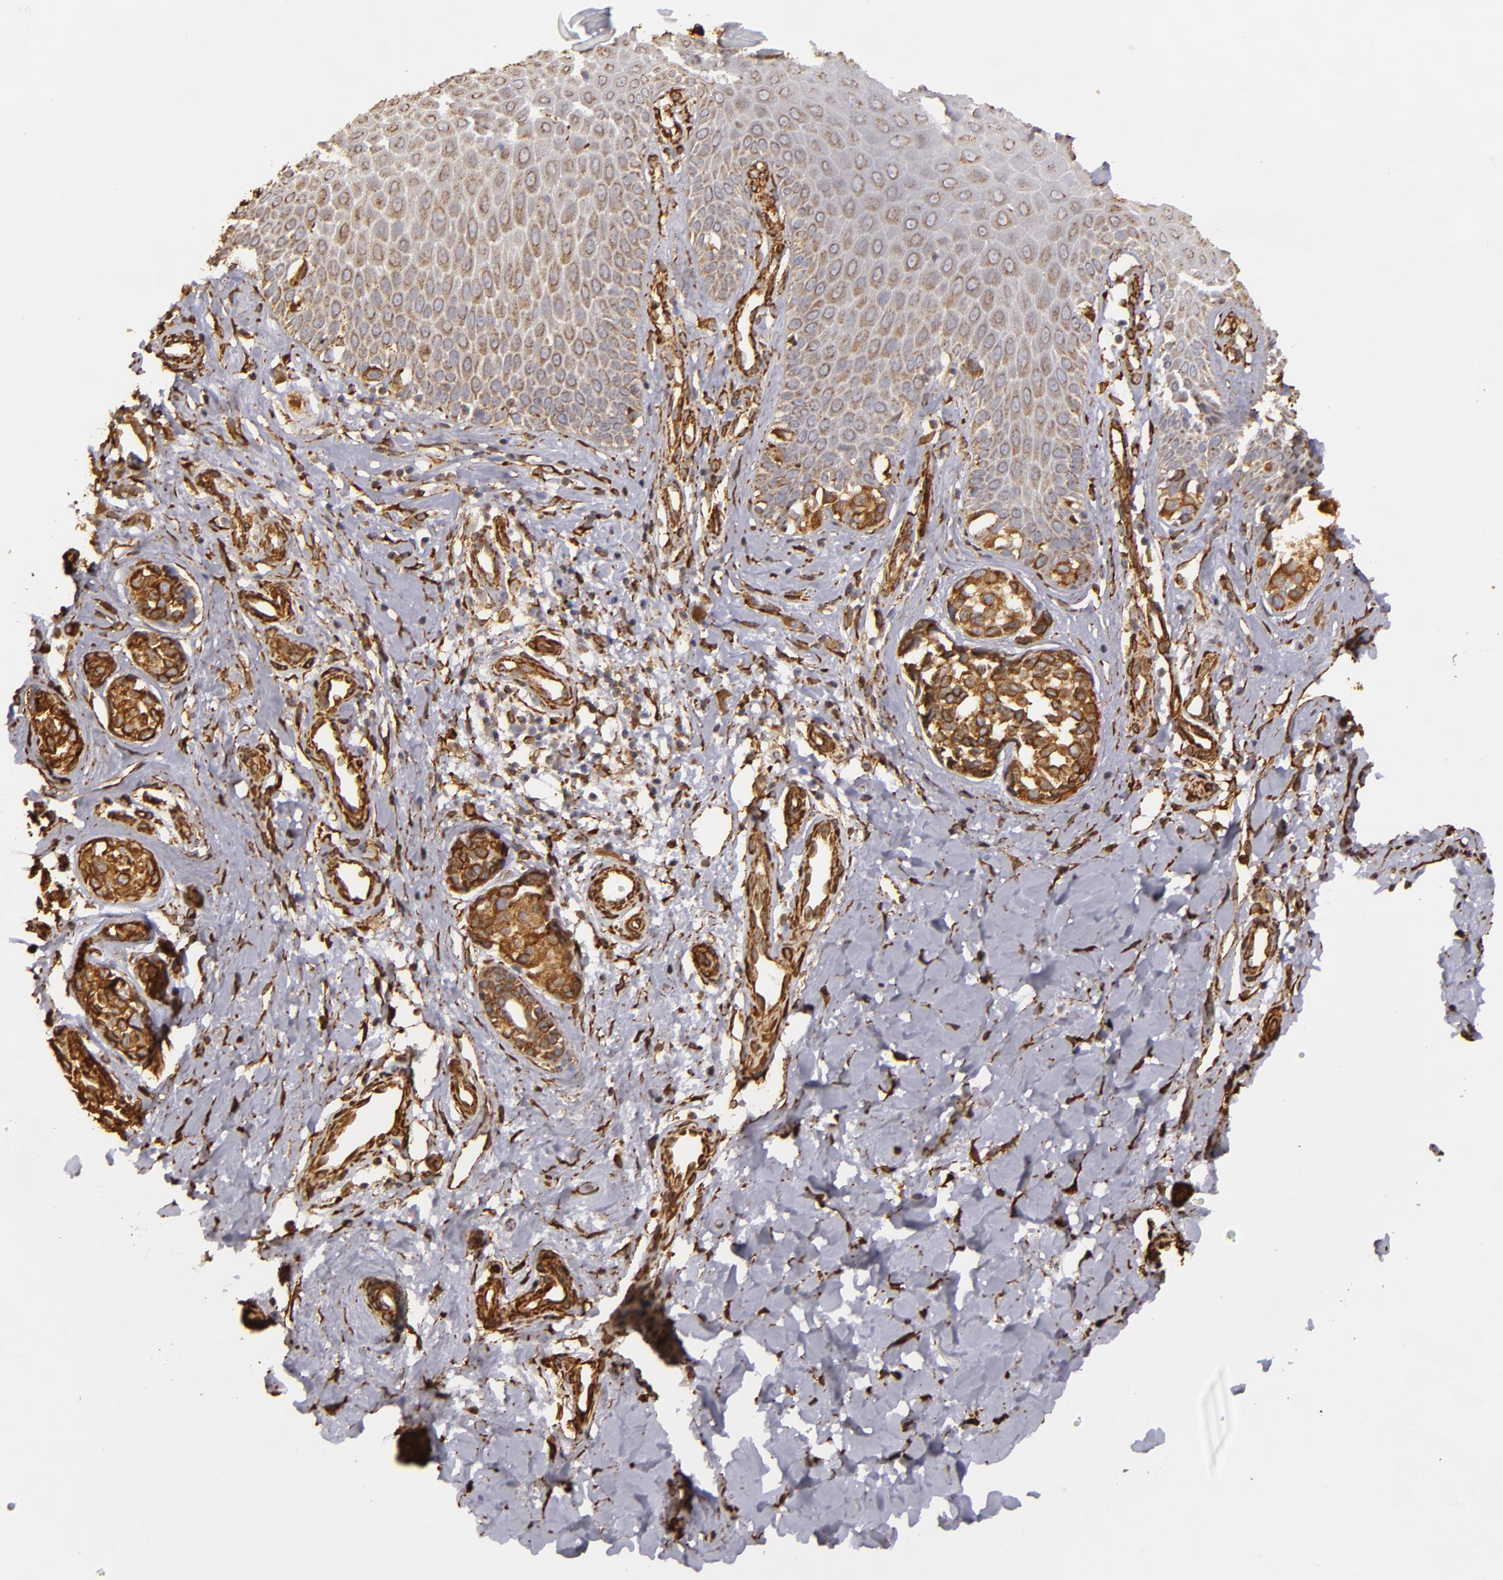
{"staining": {"intensity": "strong", "quantity": ">75%", "location": "cytoplasmic/membranous"}, "tissue": "melanoma", "cell_type": "Tumor cells", "image_type": "cancer", "snomed": [{"axis": "morphology", "description": "Malignant melanoma, NOS"}, {"axis": "topography", "description": "Skin"}], "caption": "Strong cytoplasmic/membranous expression is seen in approximately >75% of tumor cells in melanoma. (brown staining indicates protein expression, while blue staining denotes nuclei).", "gene": "CYB5R3", "patient": {"sex": "male", "age": 79}}